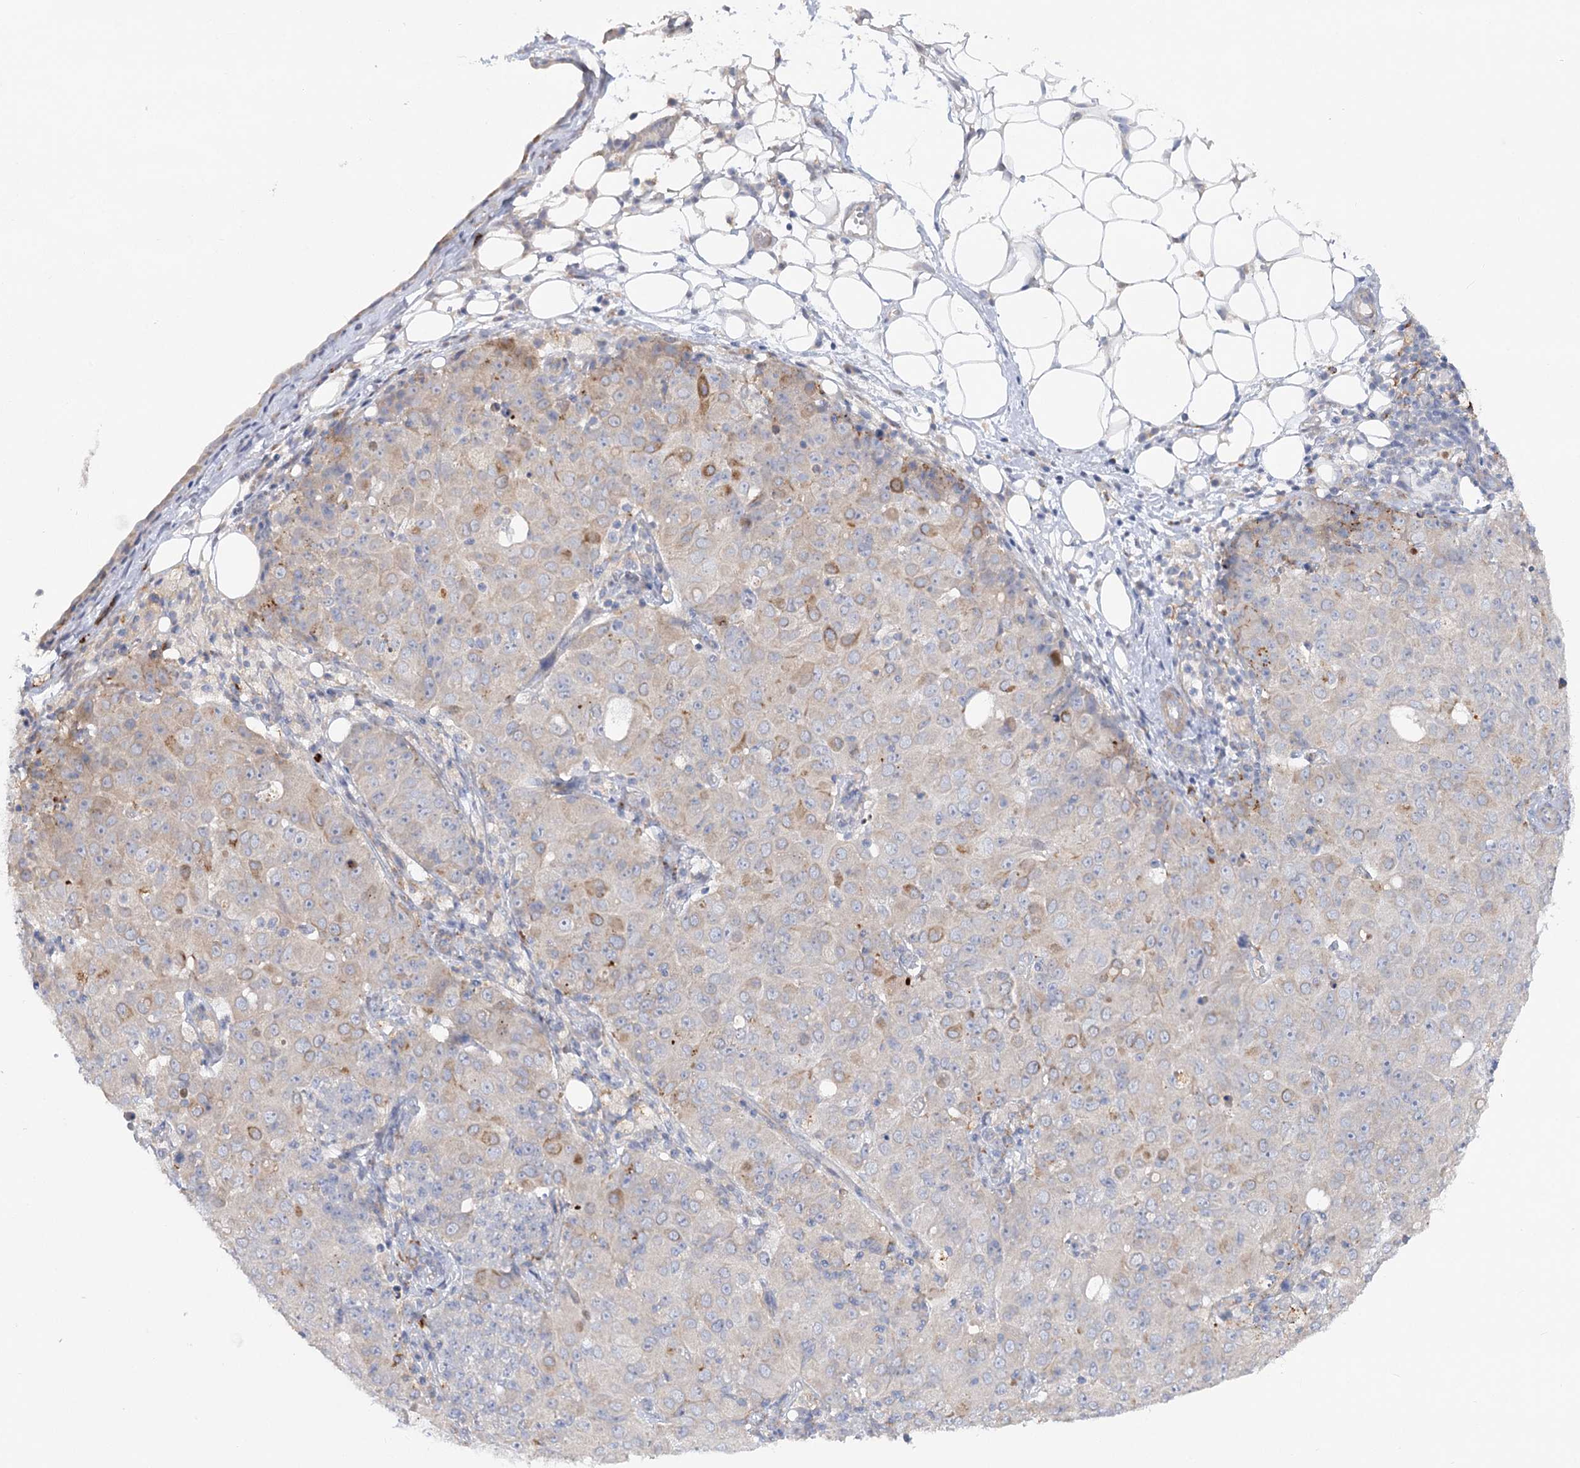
{"staining": {"intensity": "moderate", "quantity": "<25%", "location": "cytoplasmic/membranous"}, "tissue": "ovarian cancer", "cell_type": "Tumor cells", "image_type": "cancer", "snomed": [{"axis": "morphology", "description": "Carcinoma, endometroid"}, {"axis": "topography", "description": "Ovary"}], "caption": "Immunohistochemical staining of human ovarian cancer reveals low levels of moderate cytoplasmic/membranous staining in about <25% of tumor cells.", "gene": "SCN11A", "patient": {"sex": "female", "age": 42}}